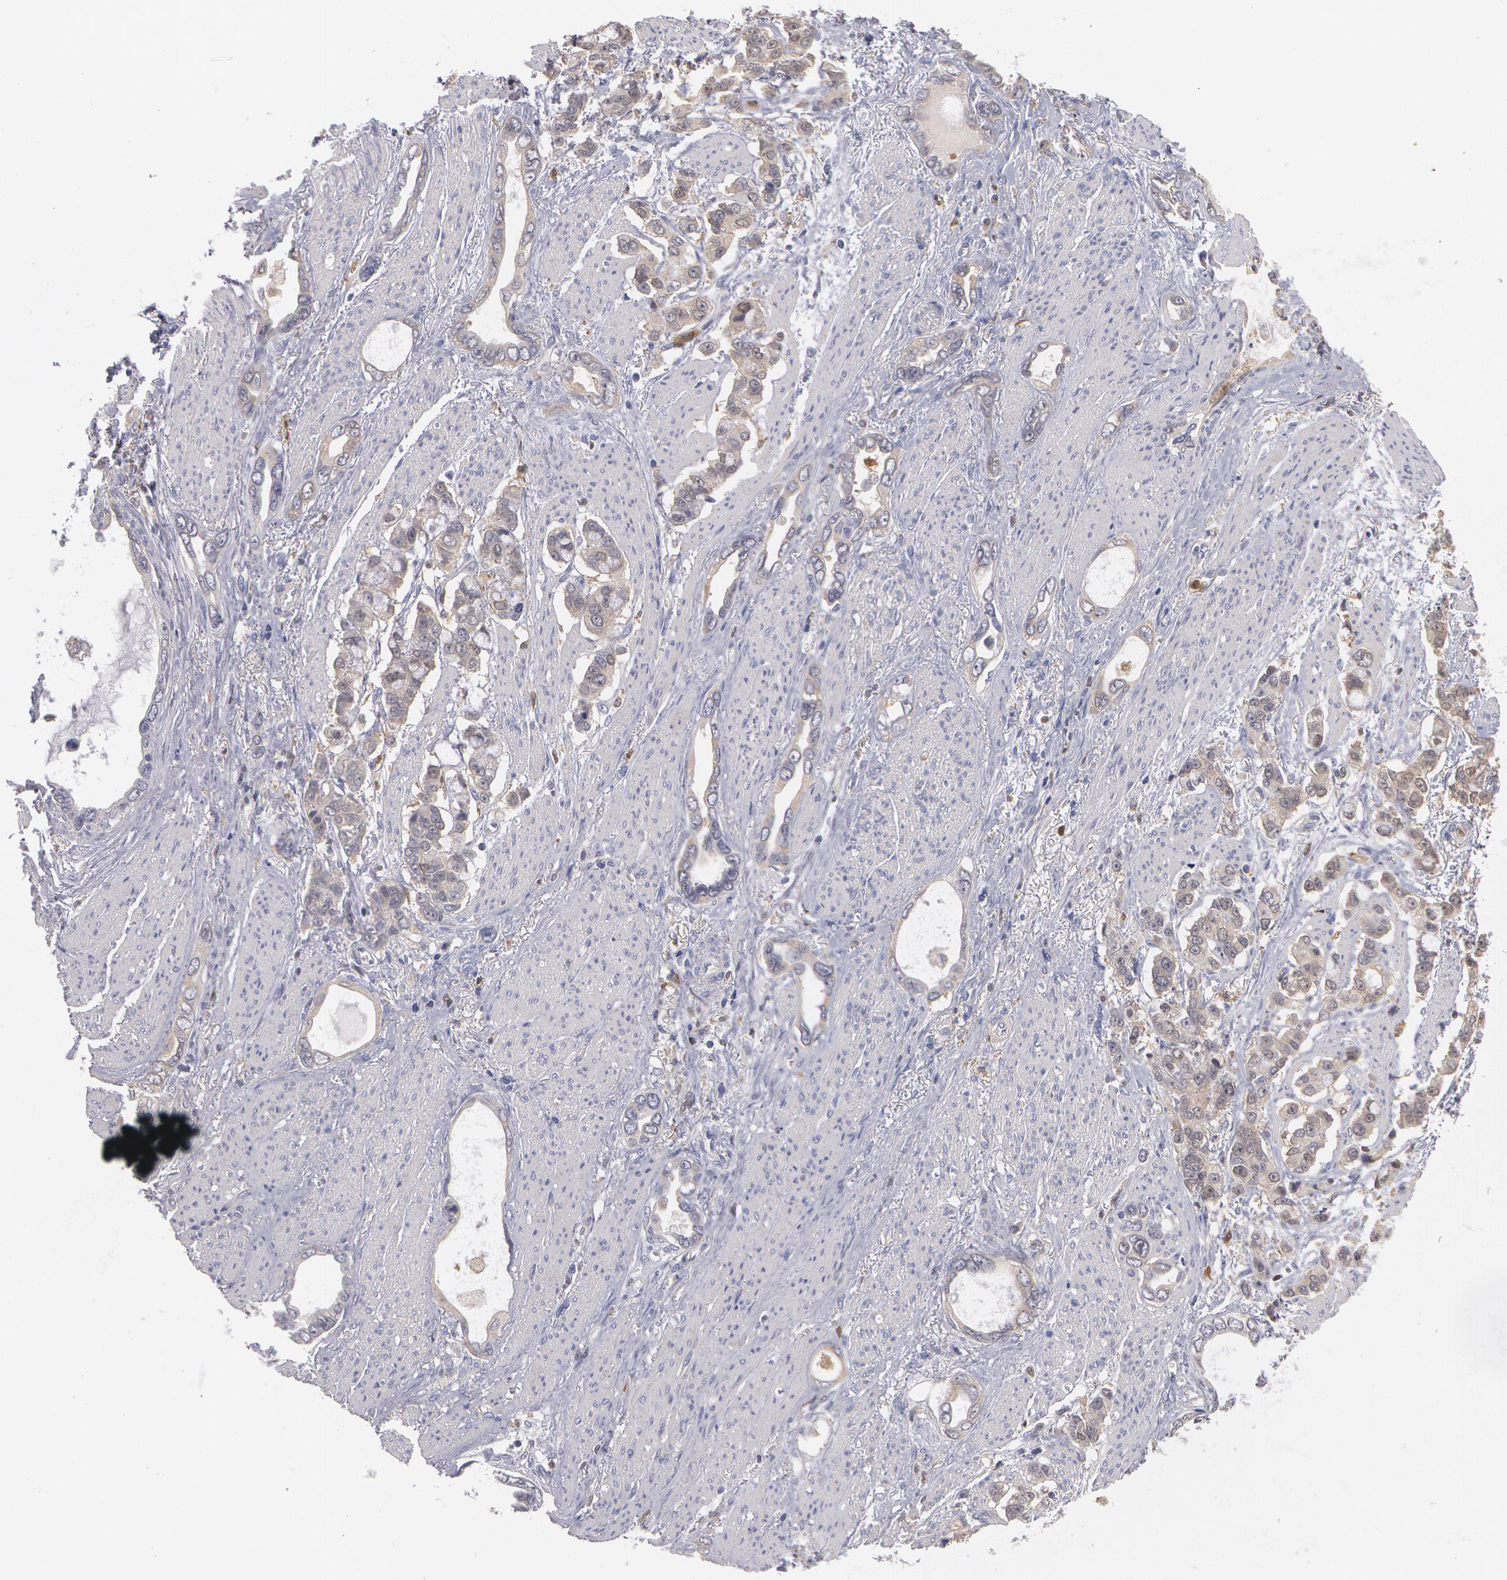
{"staining": {"intensity": "weak", "quantity": ">75%", "location": "cytoplasmic/membranous"}, "tissue": "stomach cancer", "cell_type": "Tumor cells", "image_type": "cancer", "snomed": [{"axis": "morphology", "description": "Adenocarcinoma, NOS"}, {"axis": "topography", "description": "Stomach"}], "caption": "Stomach adenocarcinoma stained for a protein (brown) demonstrates weak cytoplasmic/membranous positive expression in about >75% of tumor cells.", "gene": "SYK", "patient": {"sex": "male", "age": 78}}